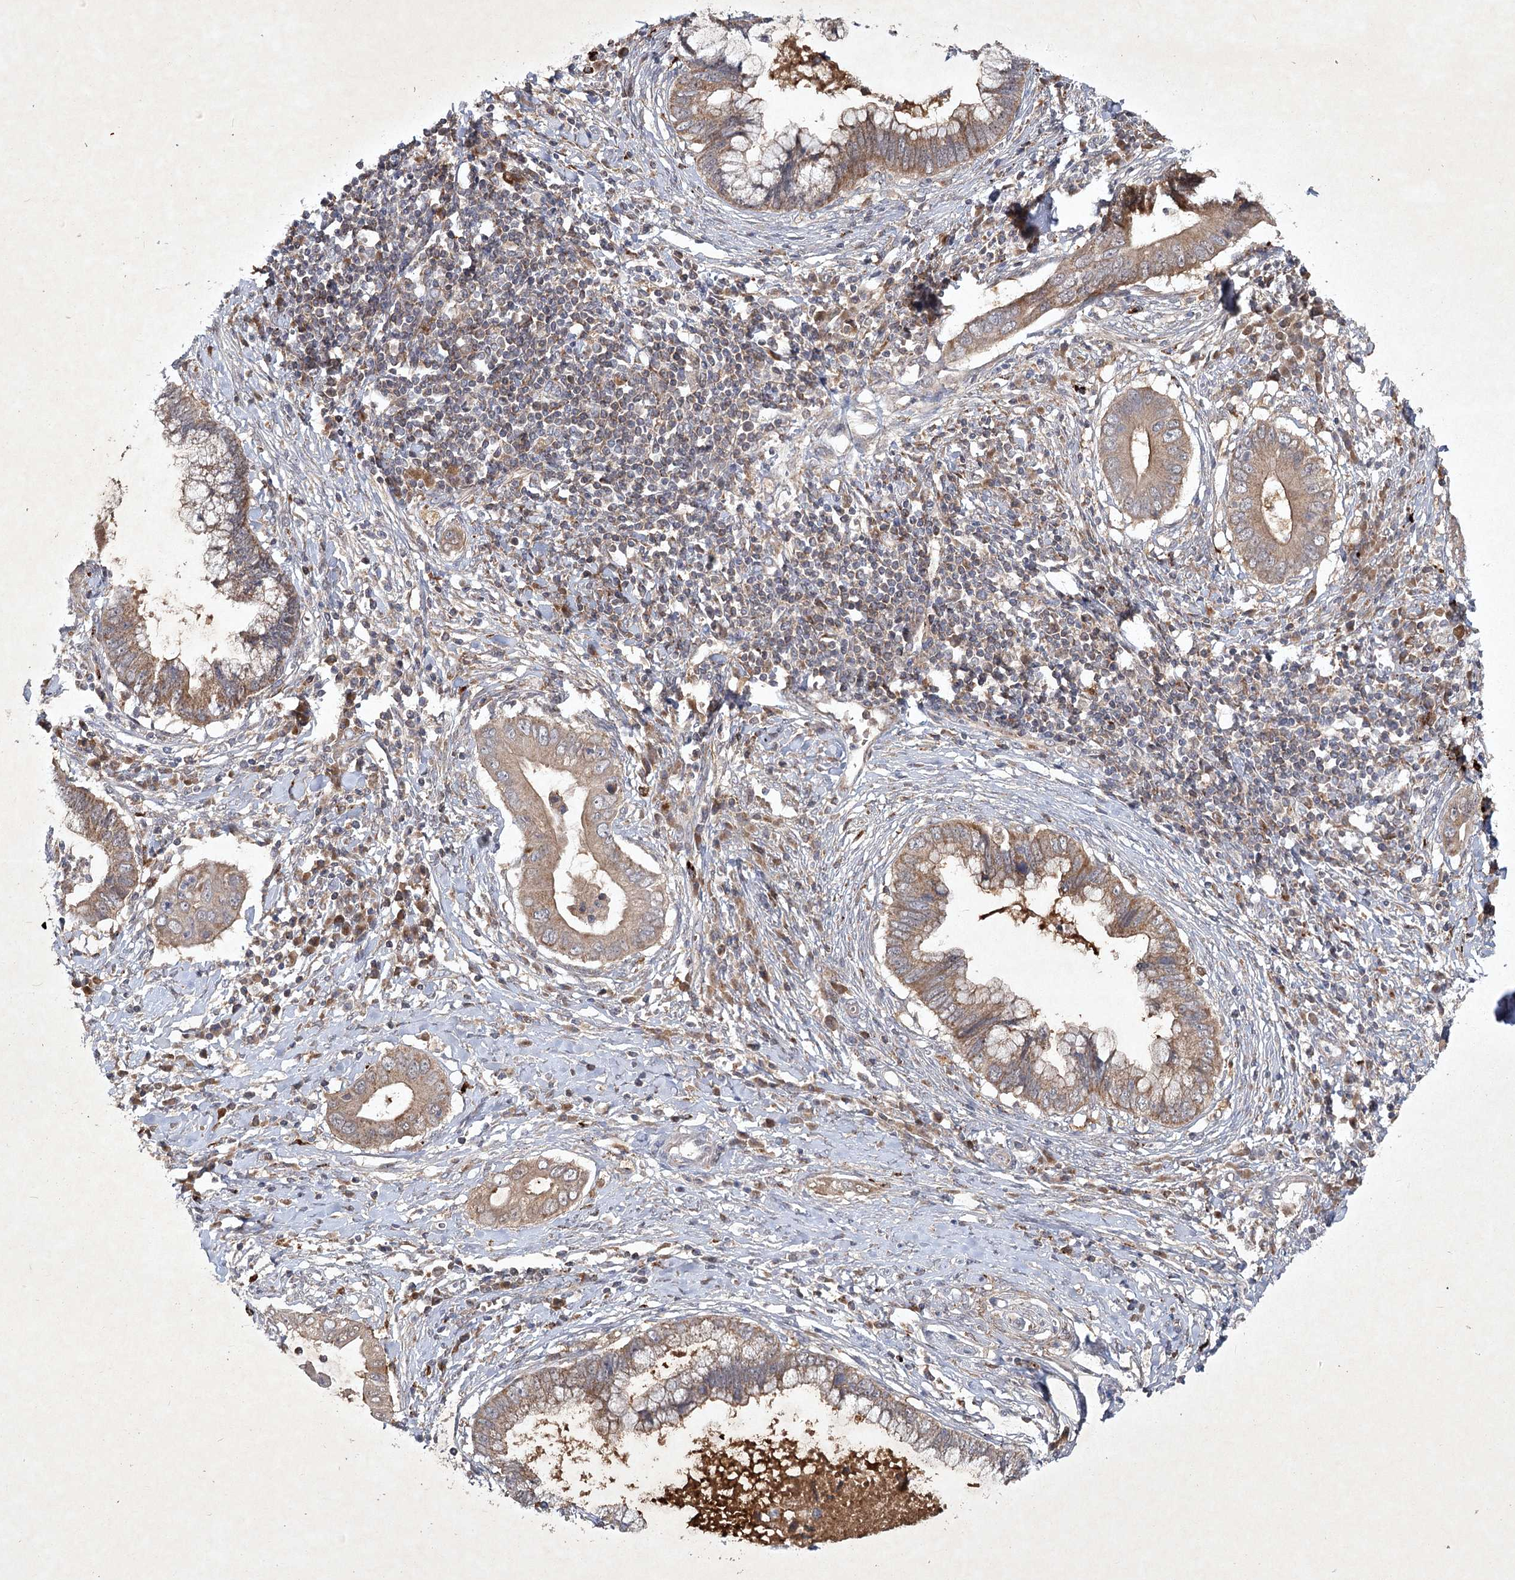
{"staining": {"intensity": "moderate", "quantity": ">75%", "location": "cytoplasmic/membranous"}, "tissue": "cervical cancer", "cell_type": "Tumor cells", "image_type": "cancer", "snomed": [{"axis": "morphology", "description": "Adenocarcinoma, NOS"}, {"axis": "topography", "description": "Cervix"}], "caption": "Immunohistochemistry (IHC) staining of cervical adenocarcinoma, which demonstrates medium levels of moderate cytoplasmic/membranous positivity in about >75% of tumor cells indicating moderate cytoplasmic/membranous protein expression. The staining was performed using DAB (3,3'-diaminobenzidine) (brown) for protein detection and nuclei were counterstained in hematoxylin (blue).", "gene": "PYROXD2", "patient": {"sex": "female", "age": 44}}